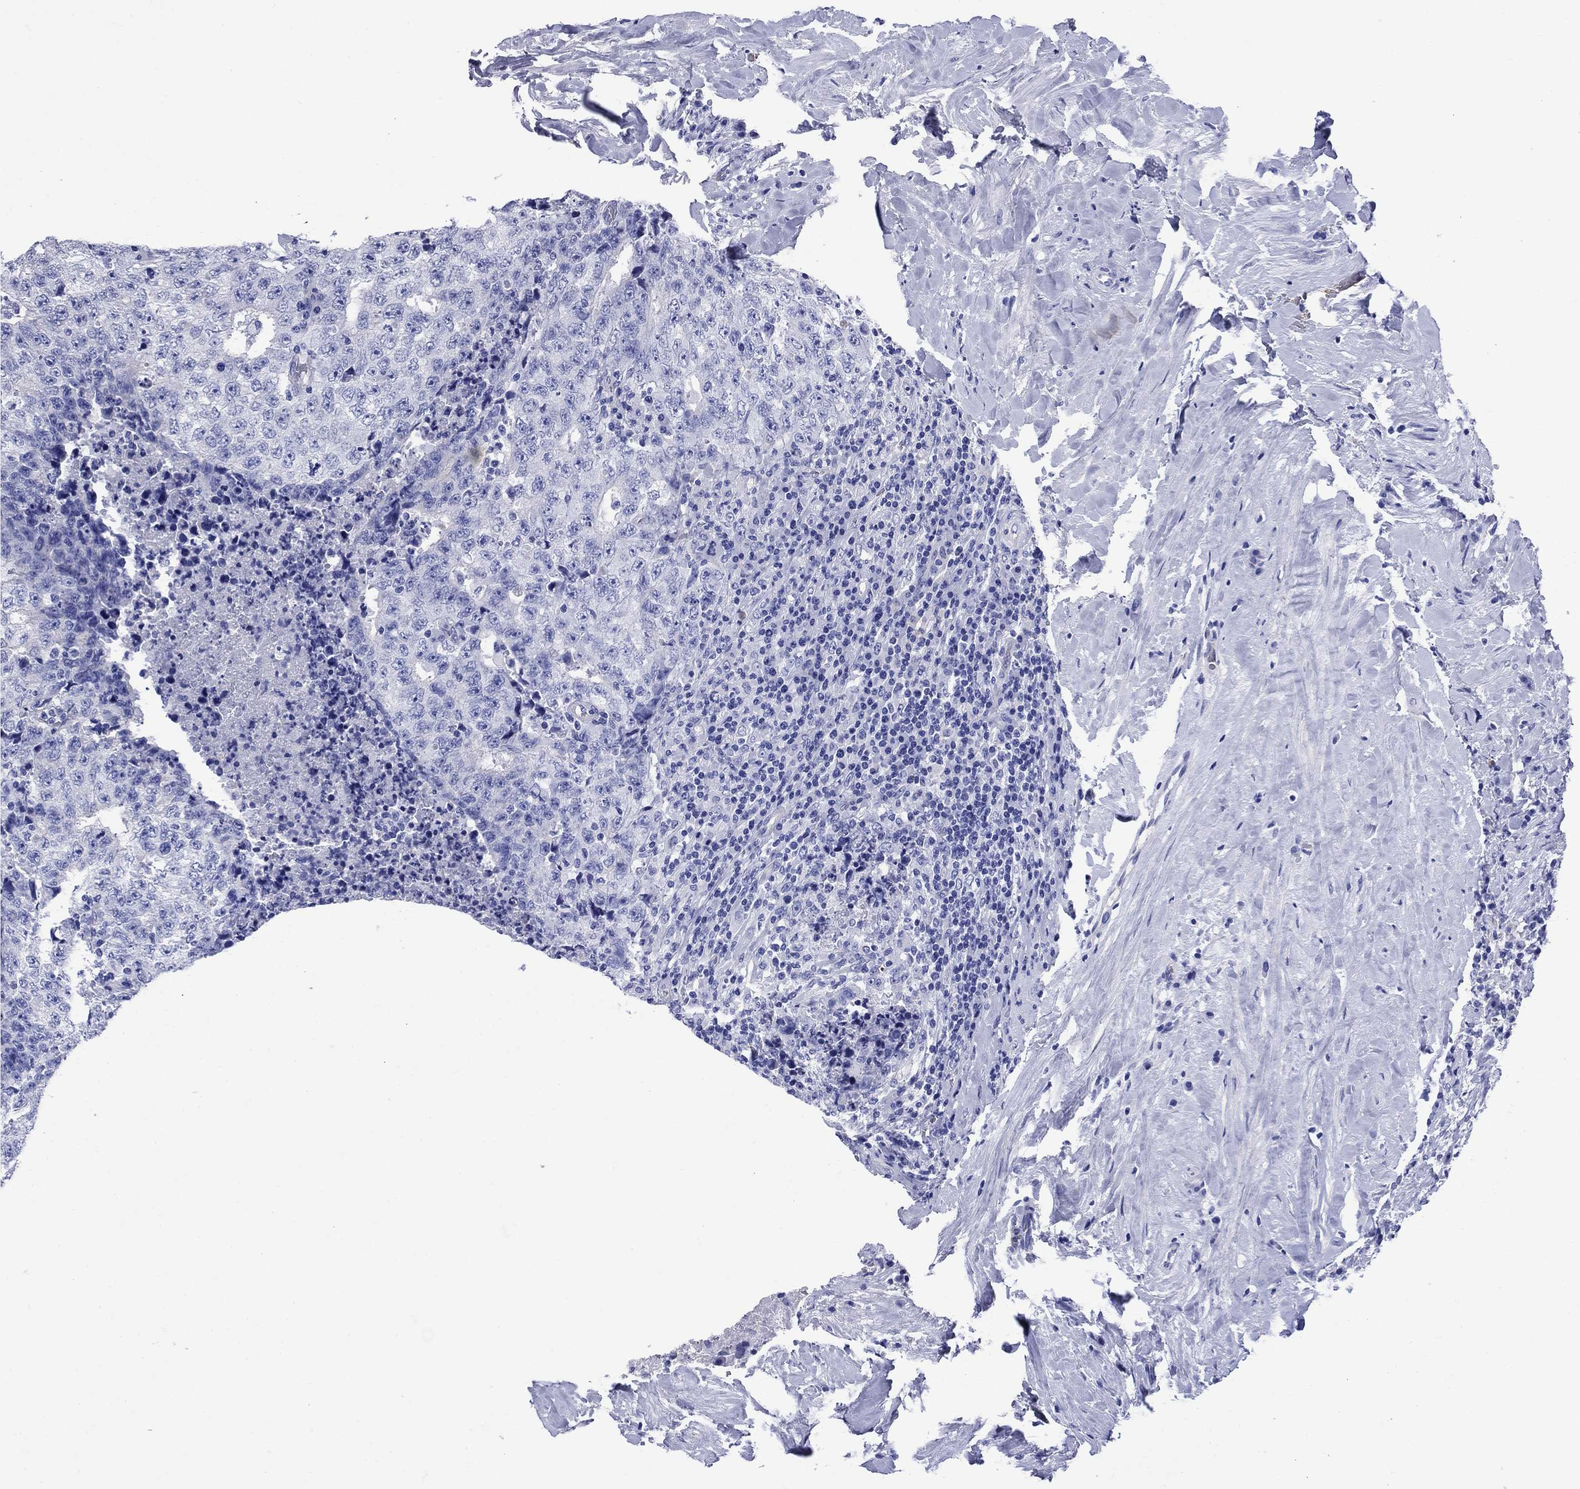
{"staining": {"intensity": "negative", "quantity": "none", "location": "none"}, "tissue": "testis cancer", "cell_type": "Tumor cells", "image_type": "cancer", "snomed": [{"axis": "morphology", "description": "Necrosis, NOS"}, {"axis": "morphology", "description": "Carcinoma, Embryonal, NOS"}, {"axis": "topography", "description": "Testis"}], "caption": "A micrograph of embryonal carcinoma (testis) stained for a protein shows no brown staining in tumor cells.", "gene": "SLC1A2", "patient": {"sex": "male", "age": 19}}